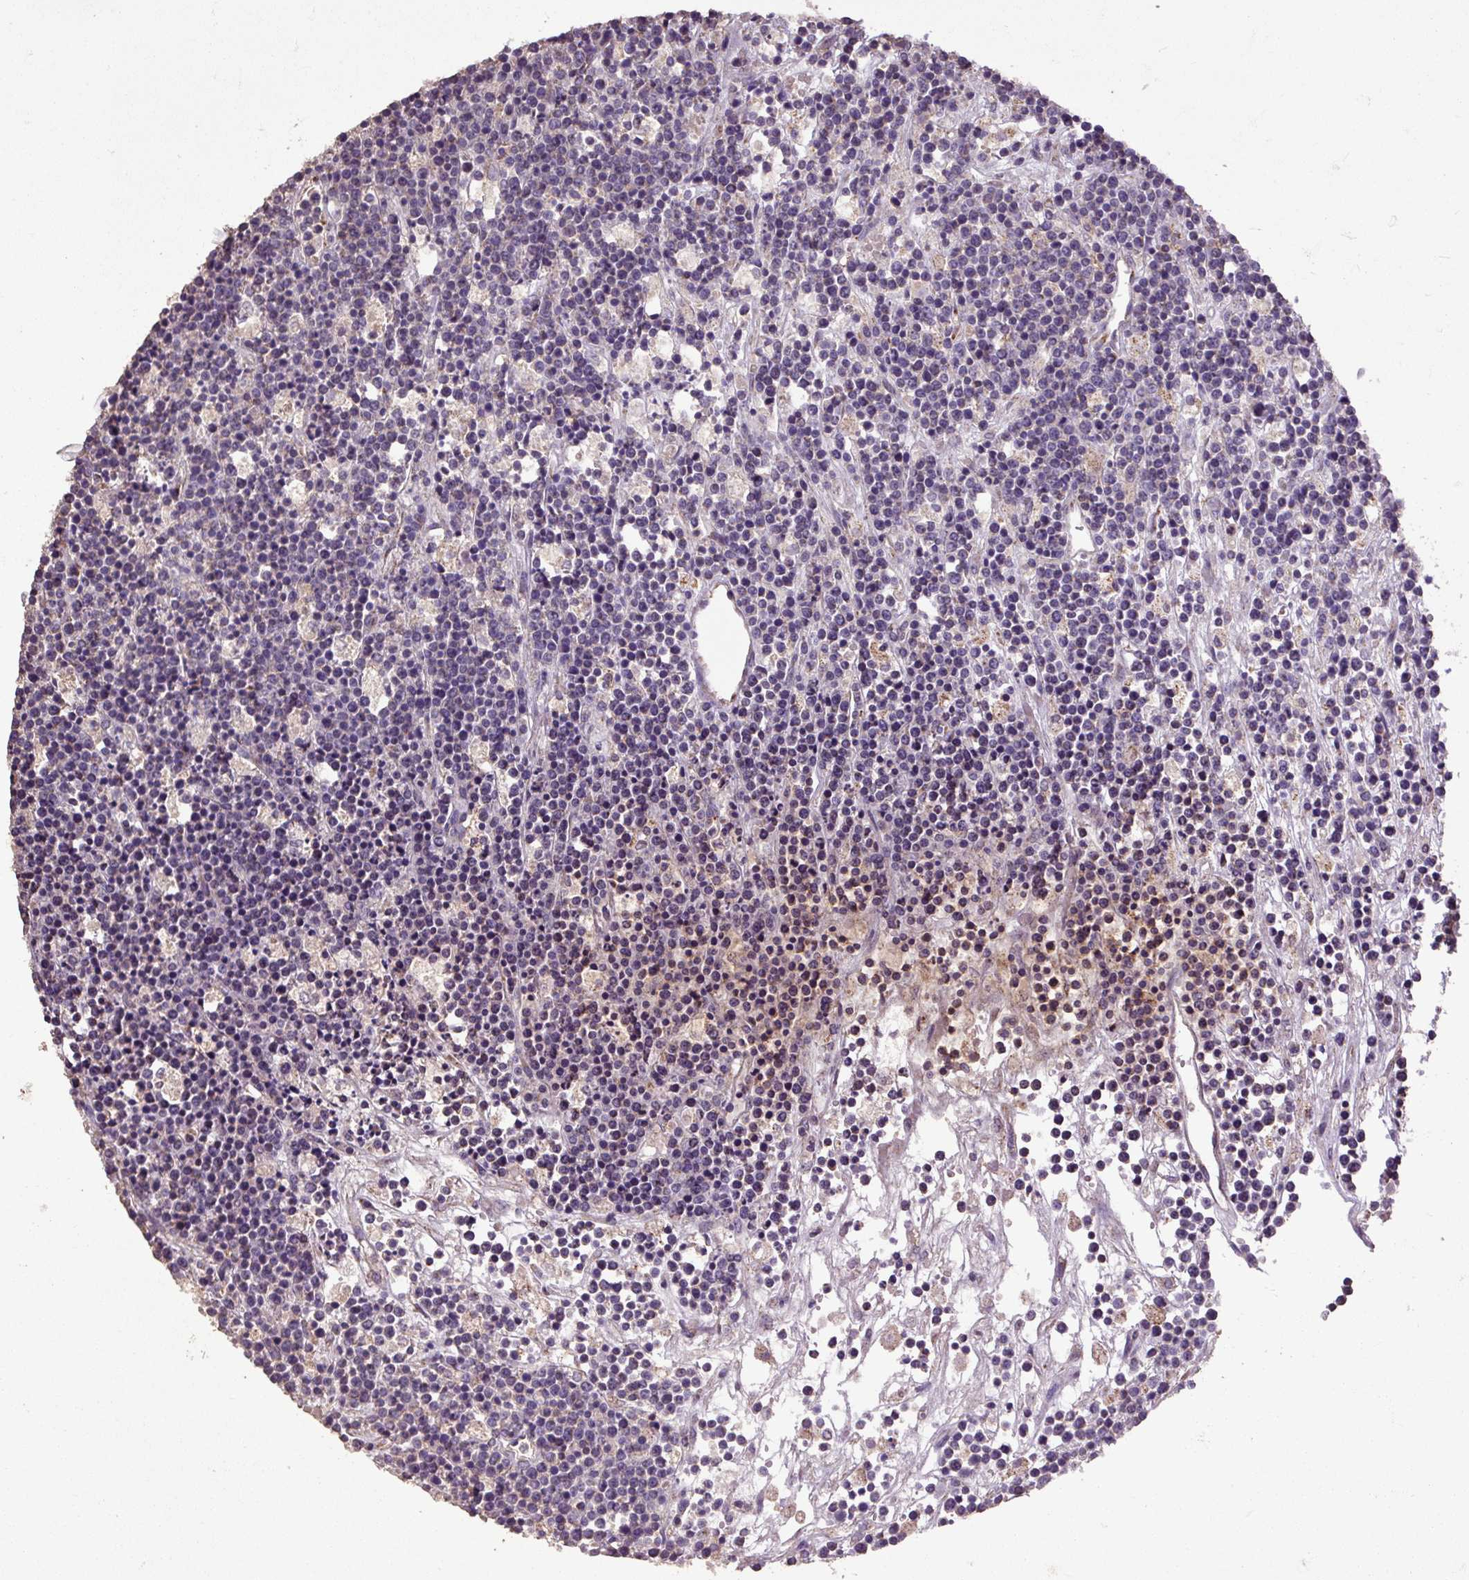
{"staining": {"intensity": "weak", "quantity": "25%-75%", "location": "cytoplasmic/membranous"}, "tissue": "lymphoma", "cell_type": "Tumor cells", "image_type": "cancer", "snomed": [{"axis": "morphology", "description": "Malignant lymphoma, non-Hodgkin's type, High grade"}, {"axis": "topography", "description": "Ovary"}], "caption": "Immunohistochemical staining of human malignant lymphoma, non-Hodgkin's type (high-grade) demonstrates low levels of weak cytoplasmic/membranous positivity in about 25%-75% of tumor cells.", "gene": "ABR", "patient": {"sex": "female", "age": 56}}